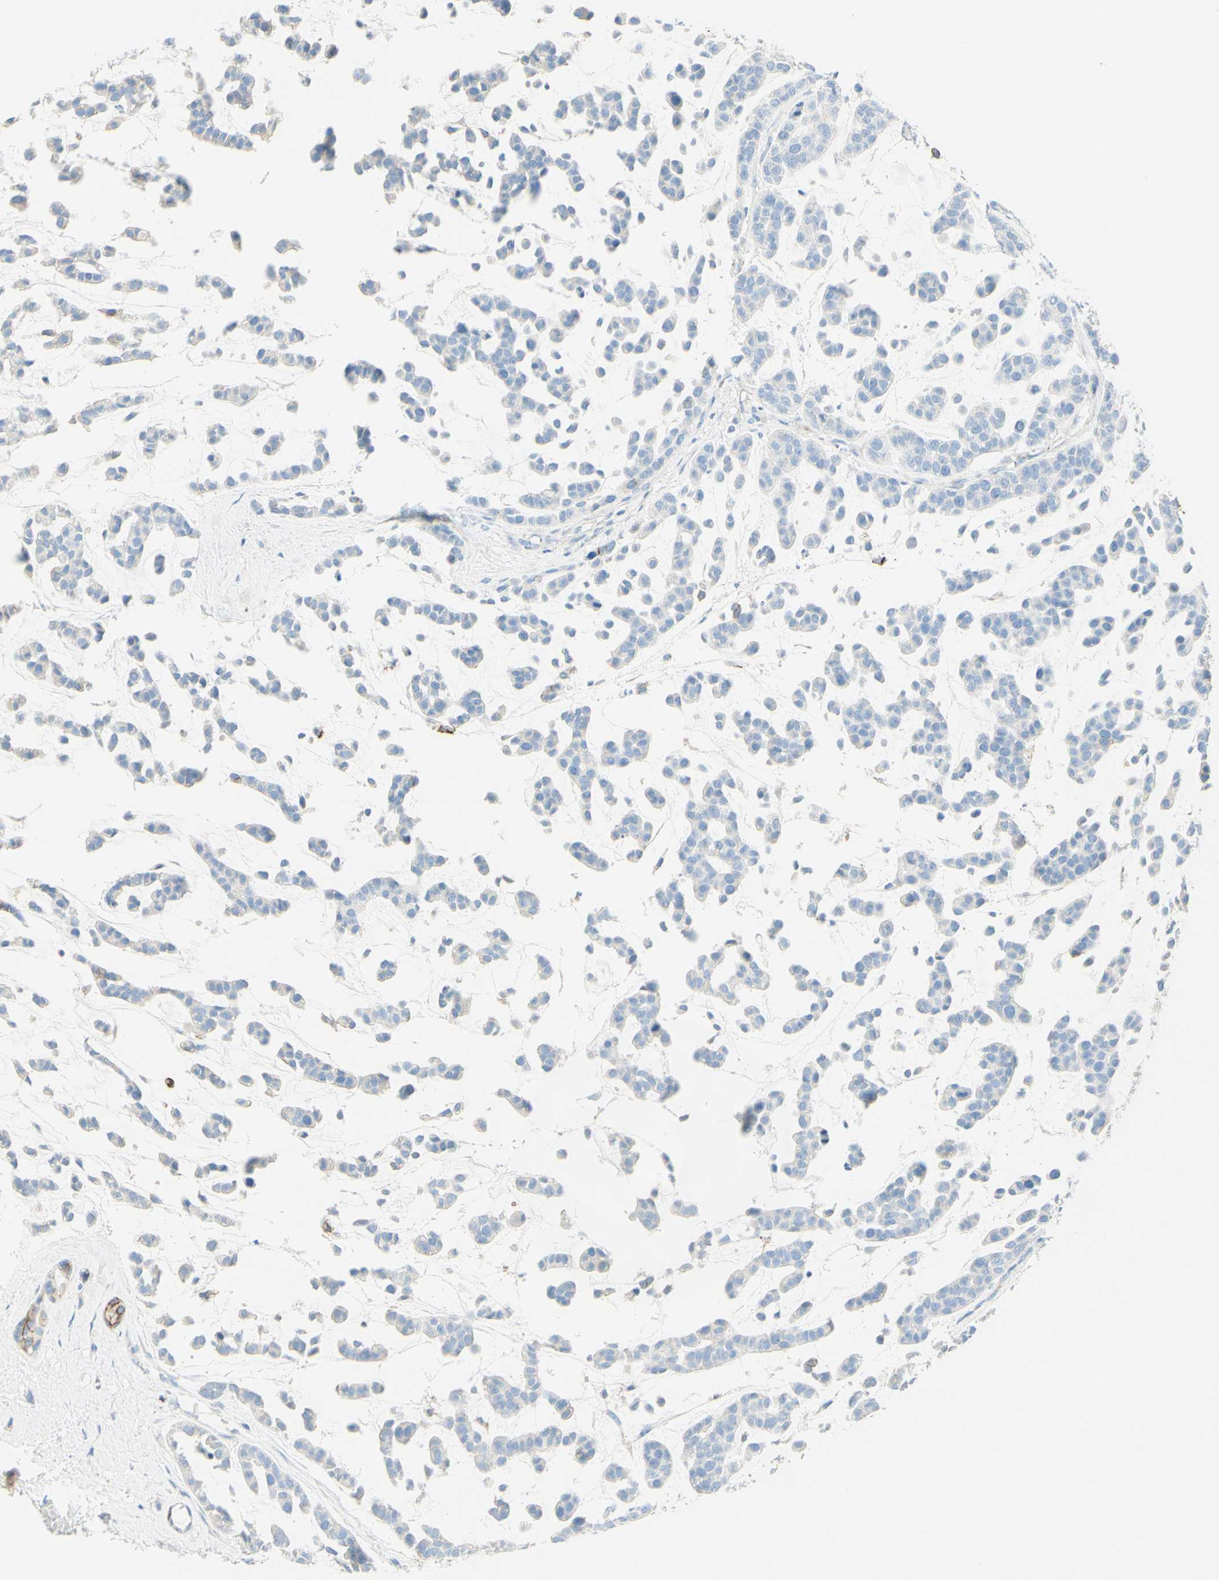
{"staining": {"intensity": "negative", "quantity": "none", "location": "none"}, "tissue": "head and neck cancer", "cell_type": "Tumor cells", "image_type": "cancer", "snomed": [{"axis": "morphology", "description": "Adenocarcinoma, NOS"}, {"axis": "morphology", "description": "Adenoma, NOS"}, {"axis": "topography", "description": "Head-Neck"}], "caption": "A photomicrograph of human head and neck cancer (adenocarcinoma) is negative for staining in tumor cells.", "gene": "ALCAM", "patient": {"sex": "female", "age": 55}}